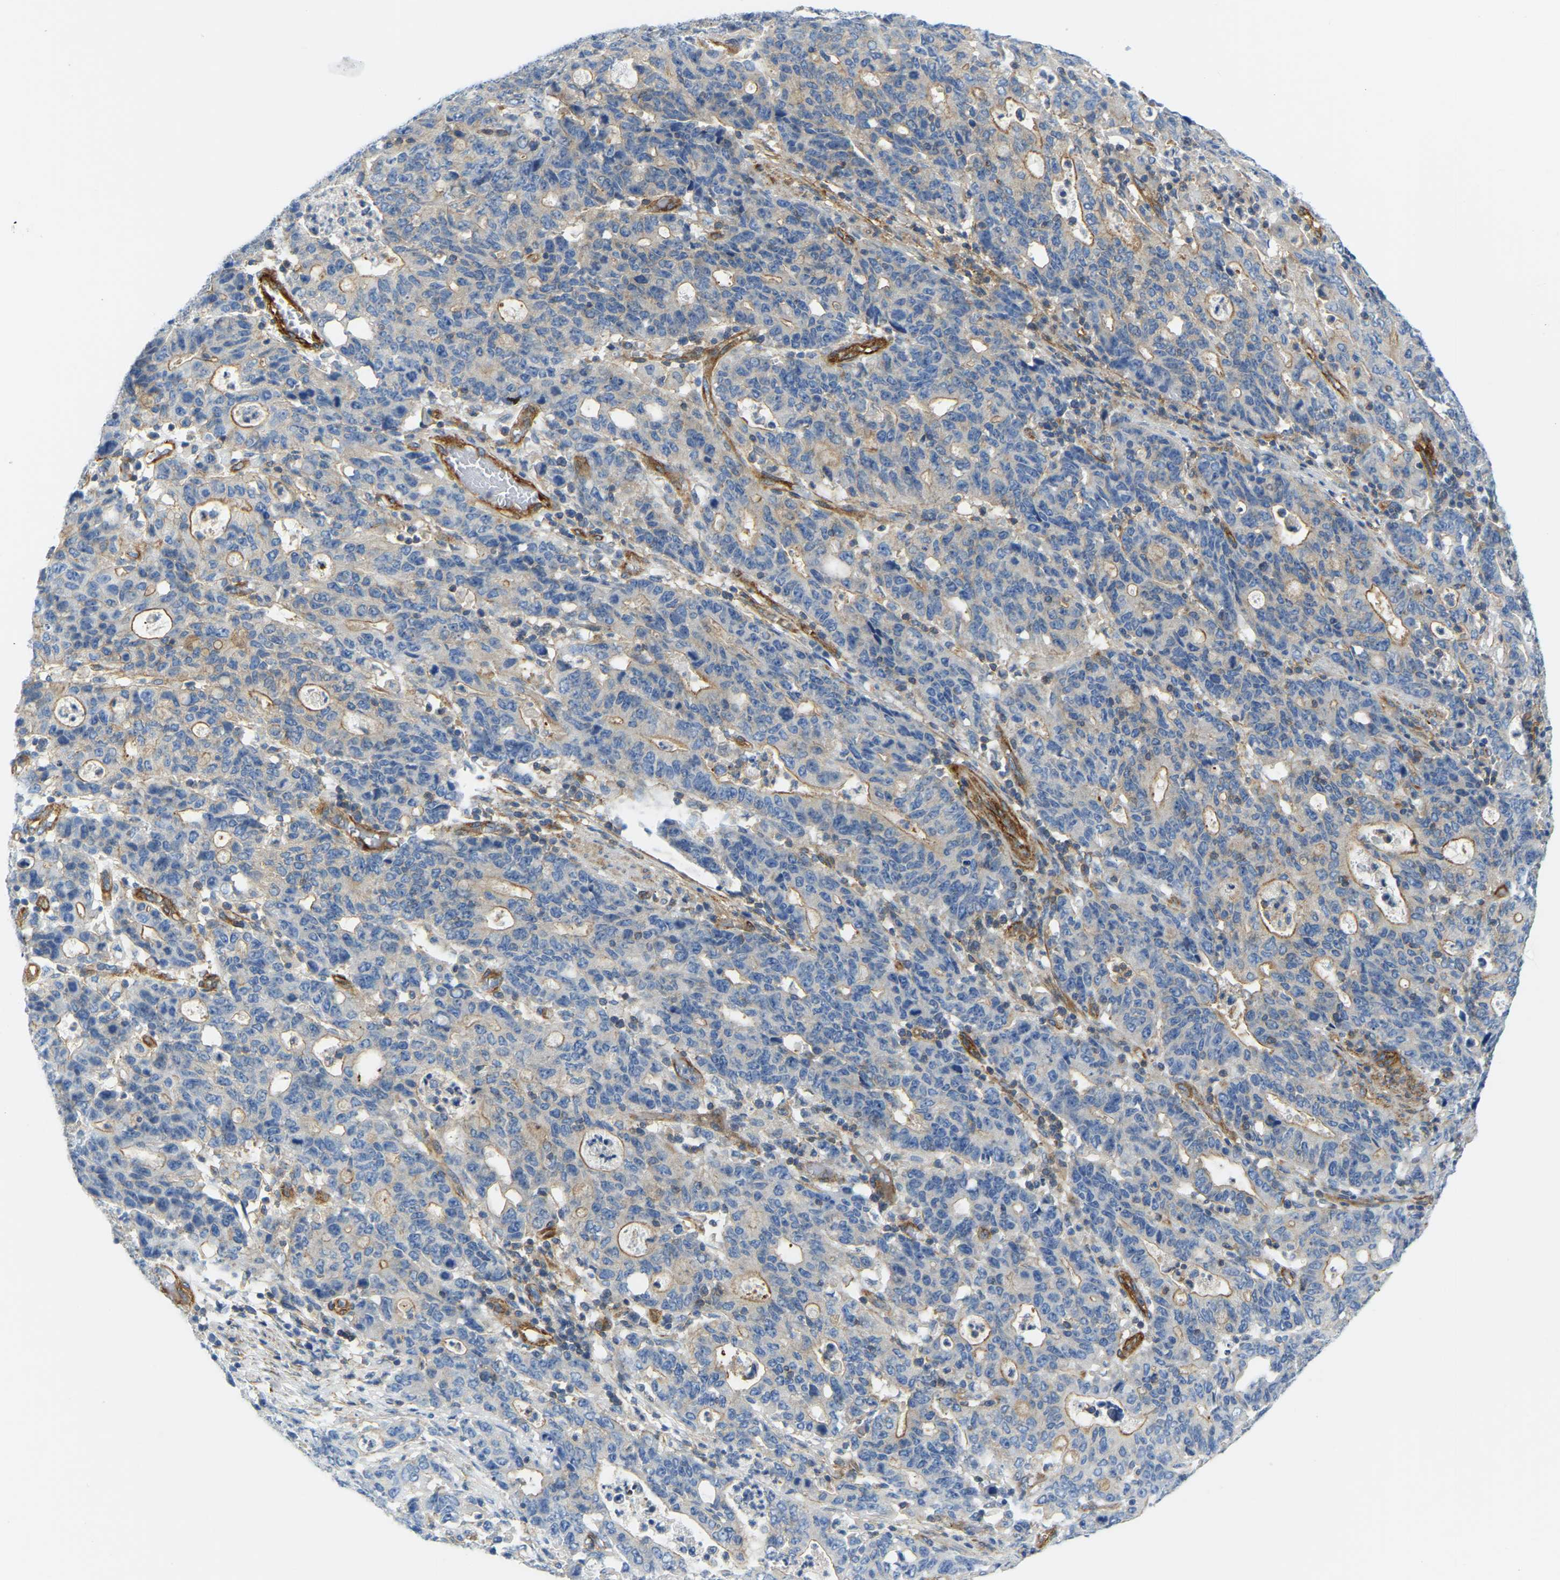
{"staining": {"intensity": "moderate", "quantity": "<25%", "location": "cytoplasmic/membranous"}, "tissue": "stomach cancer", "cell_type": "Tumor cells", "image_type": "cancer", "snomed": [{"axis": "morphology", "description": "Adenocarcinoma, NOS"}, {"axis": "topography", "description": "Stomach, upper"}], "caption": "Protein staining of adenocarcinoma (stomach) tissue demonstrates moderate cytoplasmic/membranous expression in approximately <25% of tumor cells.", "gene": "MYL3", "patient": {"sex": "male", "age": 69}}